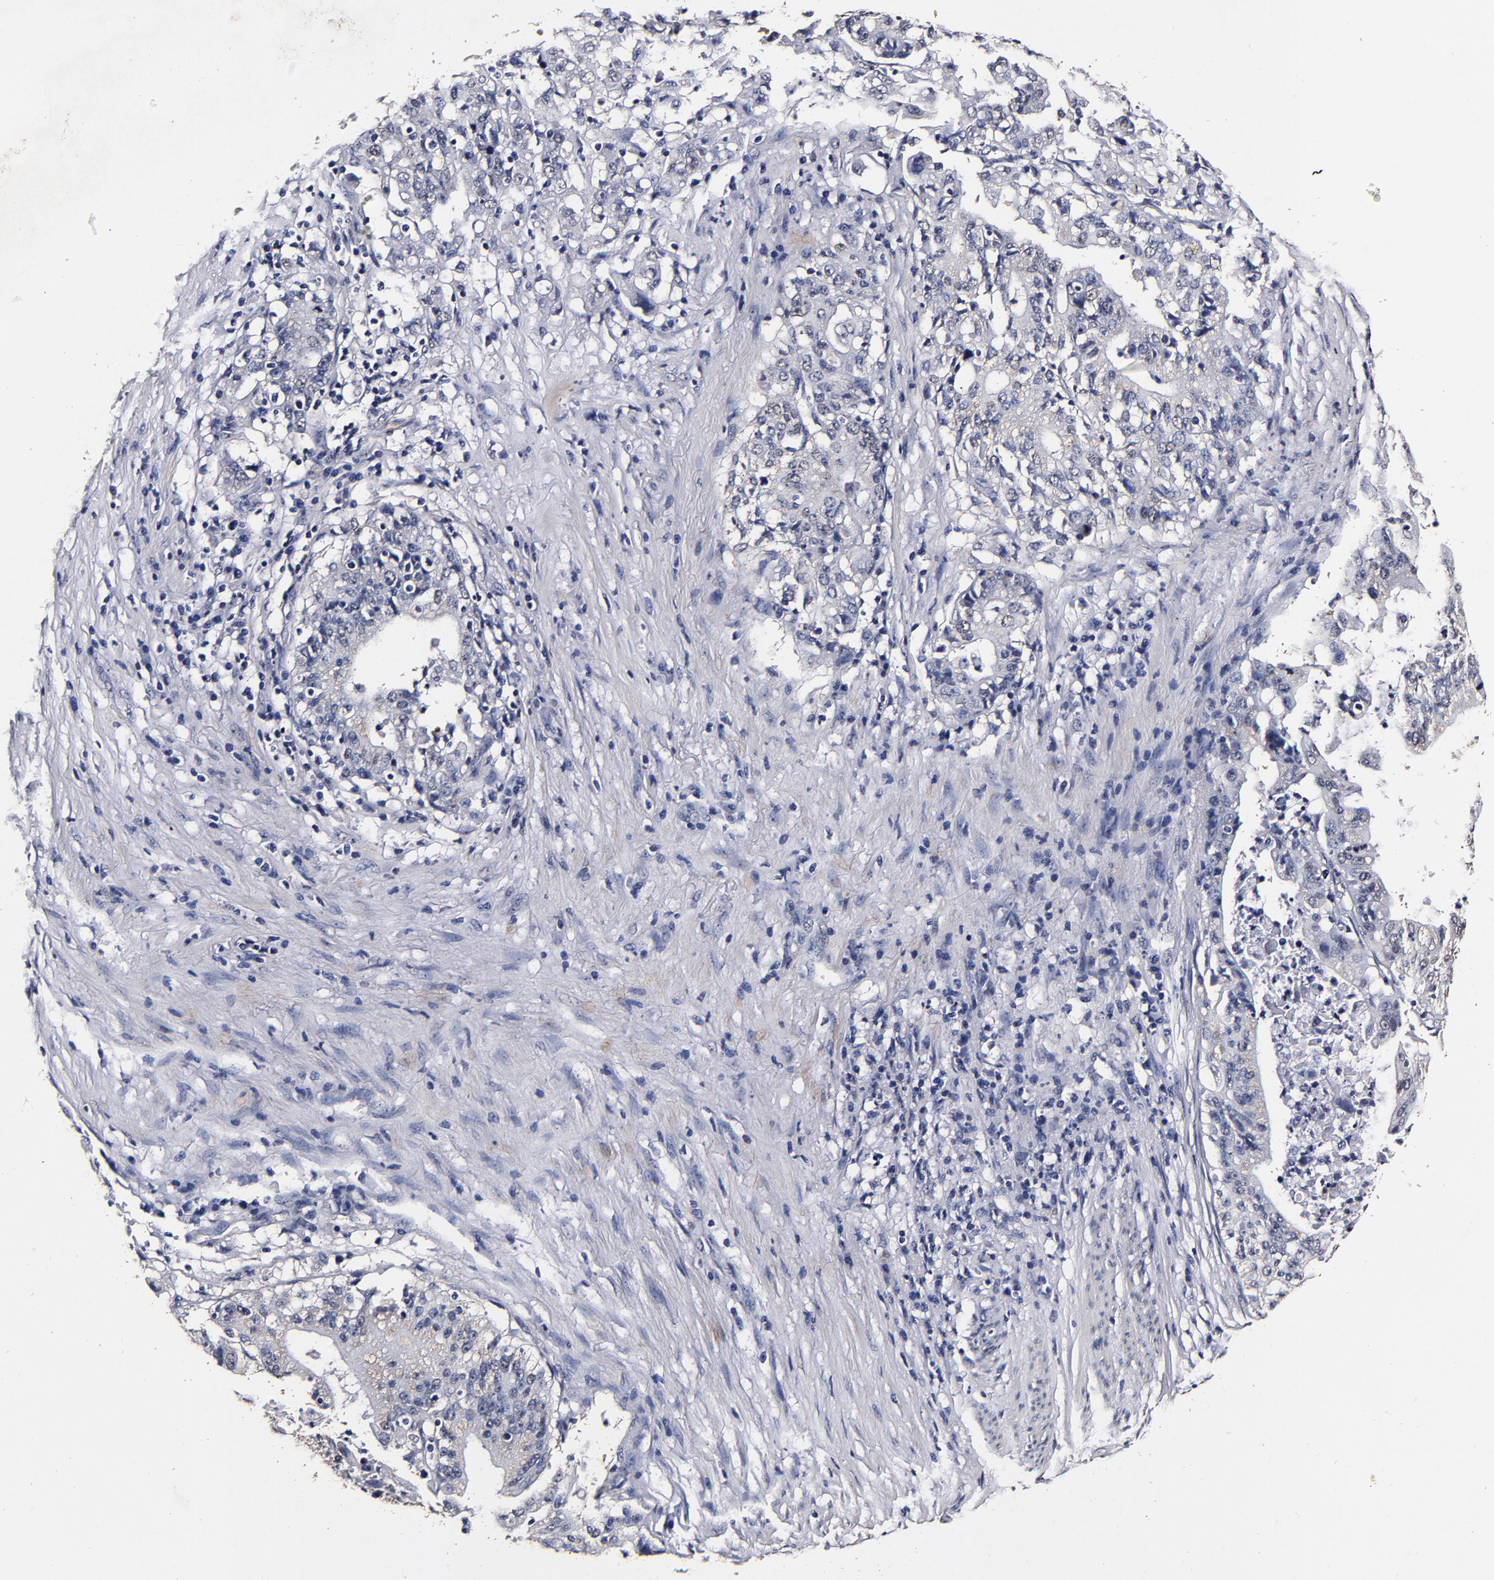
{"staining": {"intensity": "negative", "quantity": "none", "location": "none"}, "tissue": "stomach cancer", "cell_type": "Tumor cells", "image_type": "cancer", "snomed": [{"axis": "morphology", "description": "Adenocarcinoma, NOS"}, {"axis": "topography", "description": "Stomach, upper"}], "caption": "The photomicrograph exhibits no staining of tumor cells in stomach cancer.", "gene": "MMP15", "patient": {"sex": "female", "age": 50}}